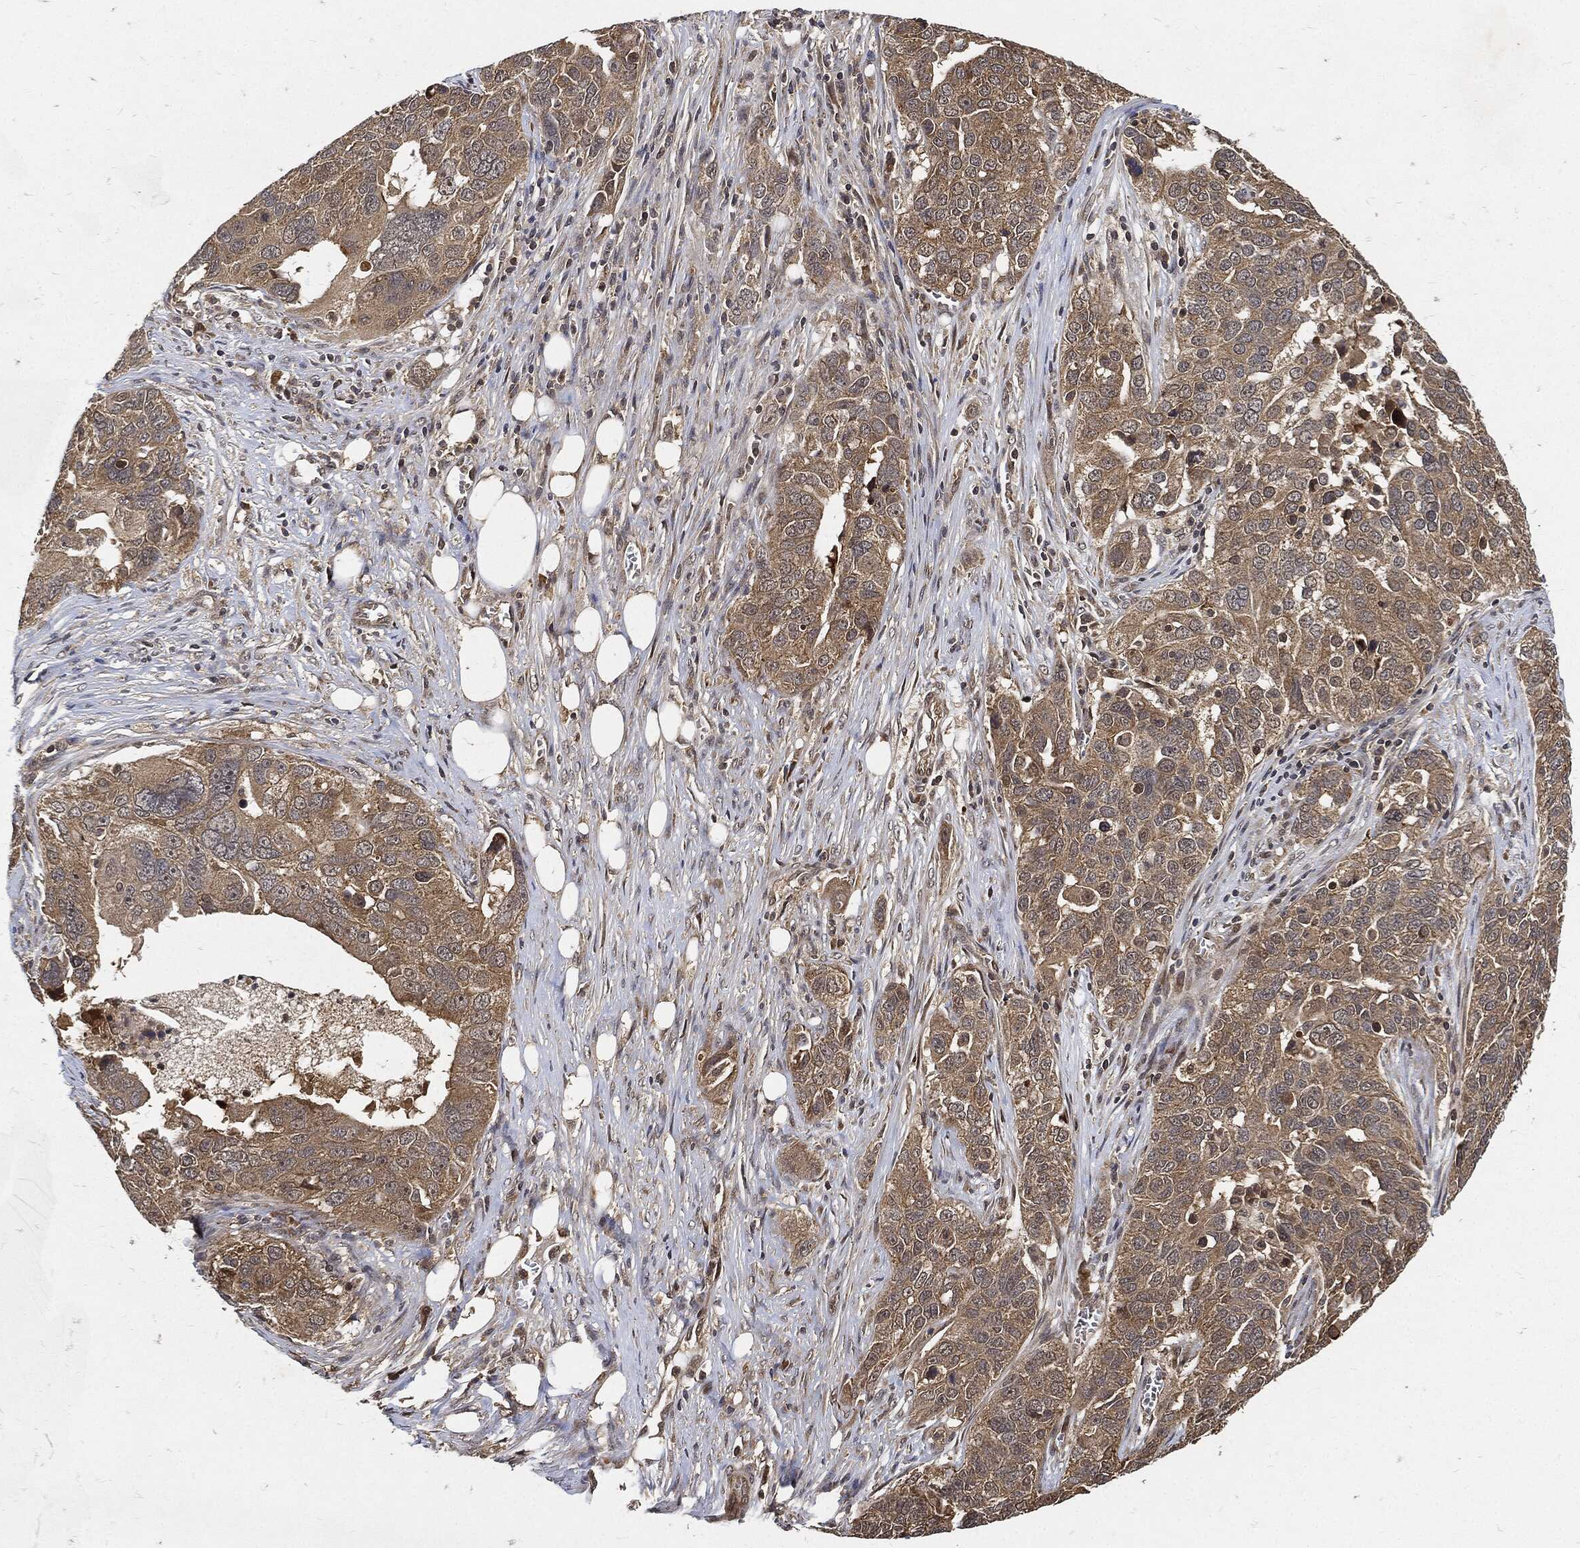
{"staining": {"intensity": "weak", "quantity": ">75%", "location": "cytoplasmic/membranous"}, "tissue": "ovarian cancer", "cell_type": "Tumor cells", "image_type": "cancer", "snomed": [{"axis": "morphology", "description": "Carcinoma, endometroid"}, {"axis": "topography", "description": "Soft tissue"}, {"axis": "topography", "description": "Ovary"}], "caption": "Immunohistochemical staining of ovarian cancer (endometroid carcinoma) demonstrates low levels of weak cytoplasmic/membranous positivity in about >75% of tumor cells. (Brightfield microscopy of DAB IHC at high magnification).", "gene": "ZNF226", "patient": {"sex": "female", "age": 52}}